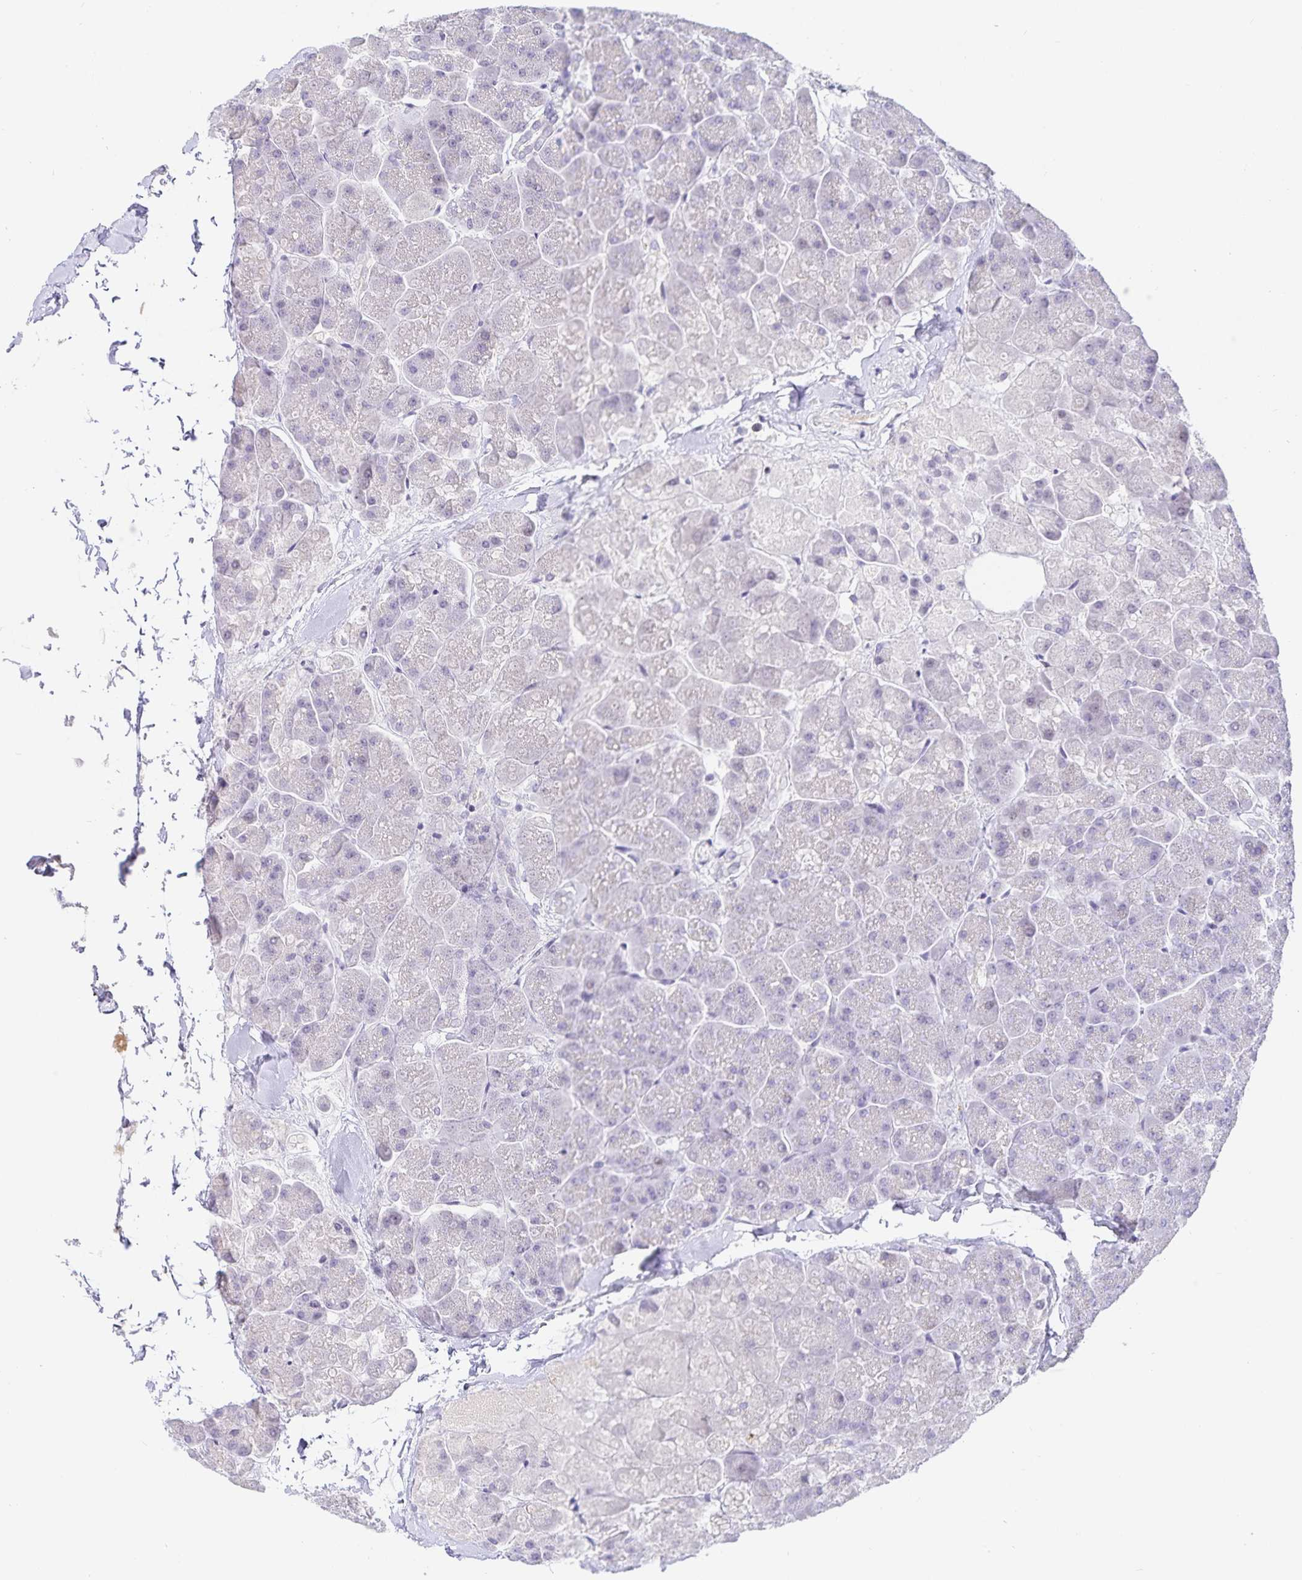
{"staining": {"intensity": "negative", "quantity": "none", "location": "none"}, "tissue": "pancreas", "cell_type": "Exocrine glandular cells", "image_type": "normal", "snomed": [{"axis": "morphology", "description": "Normal tissue, NOS"}, {"axis": "topography", "description": "Pancreas"}, {"axis": "topography", "description": "Peripheral nerve tissue"}], "caption": "Immunohistochemical staining of unremarkable pancreas exhibits no significant positivity in exocrine glandular cells. (Brightfield microscopy of DAB immunohistochemistry (IHC) at high magnification).", "gene": "KBTBD13", "patient": {"sex": "male", "age": 54}}